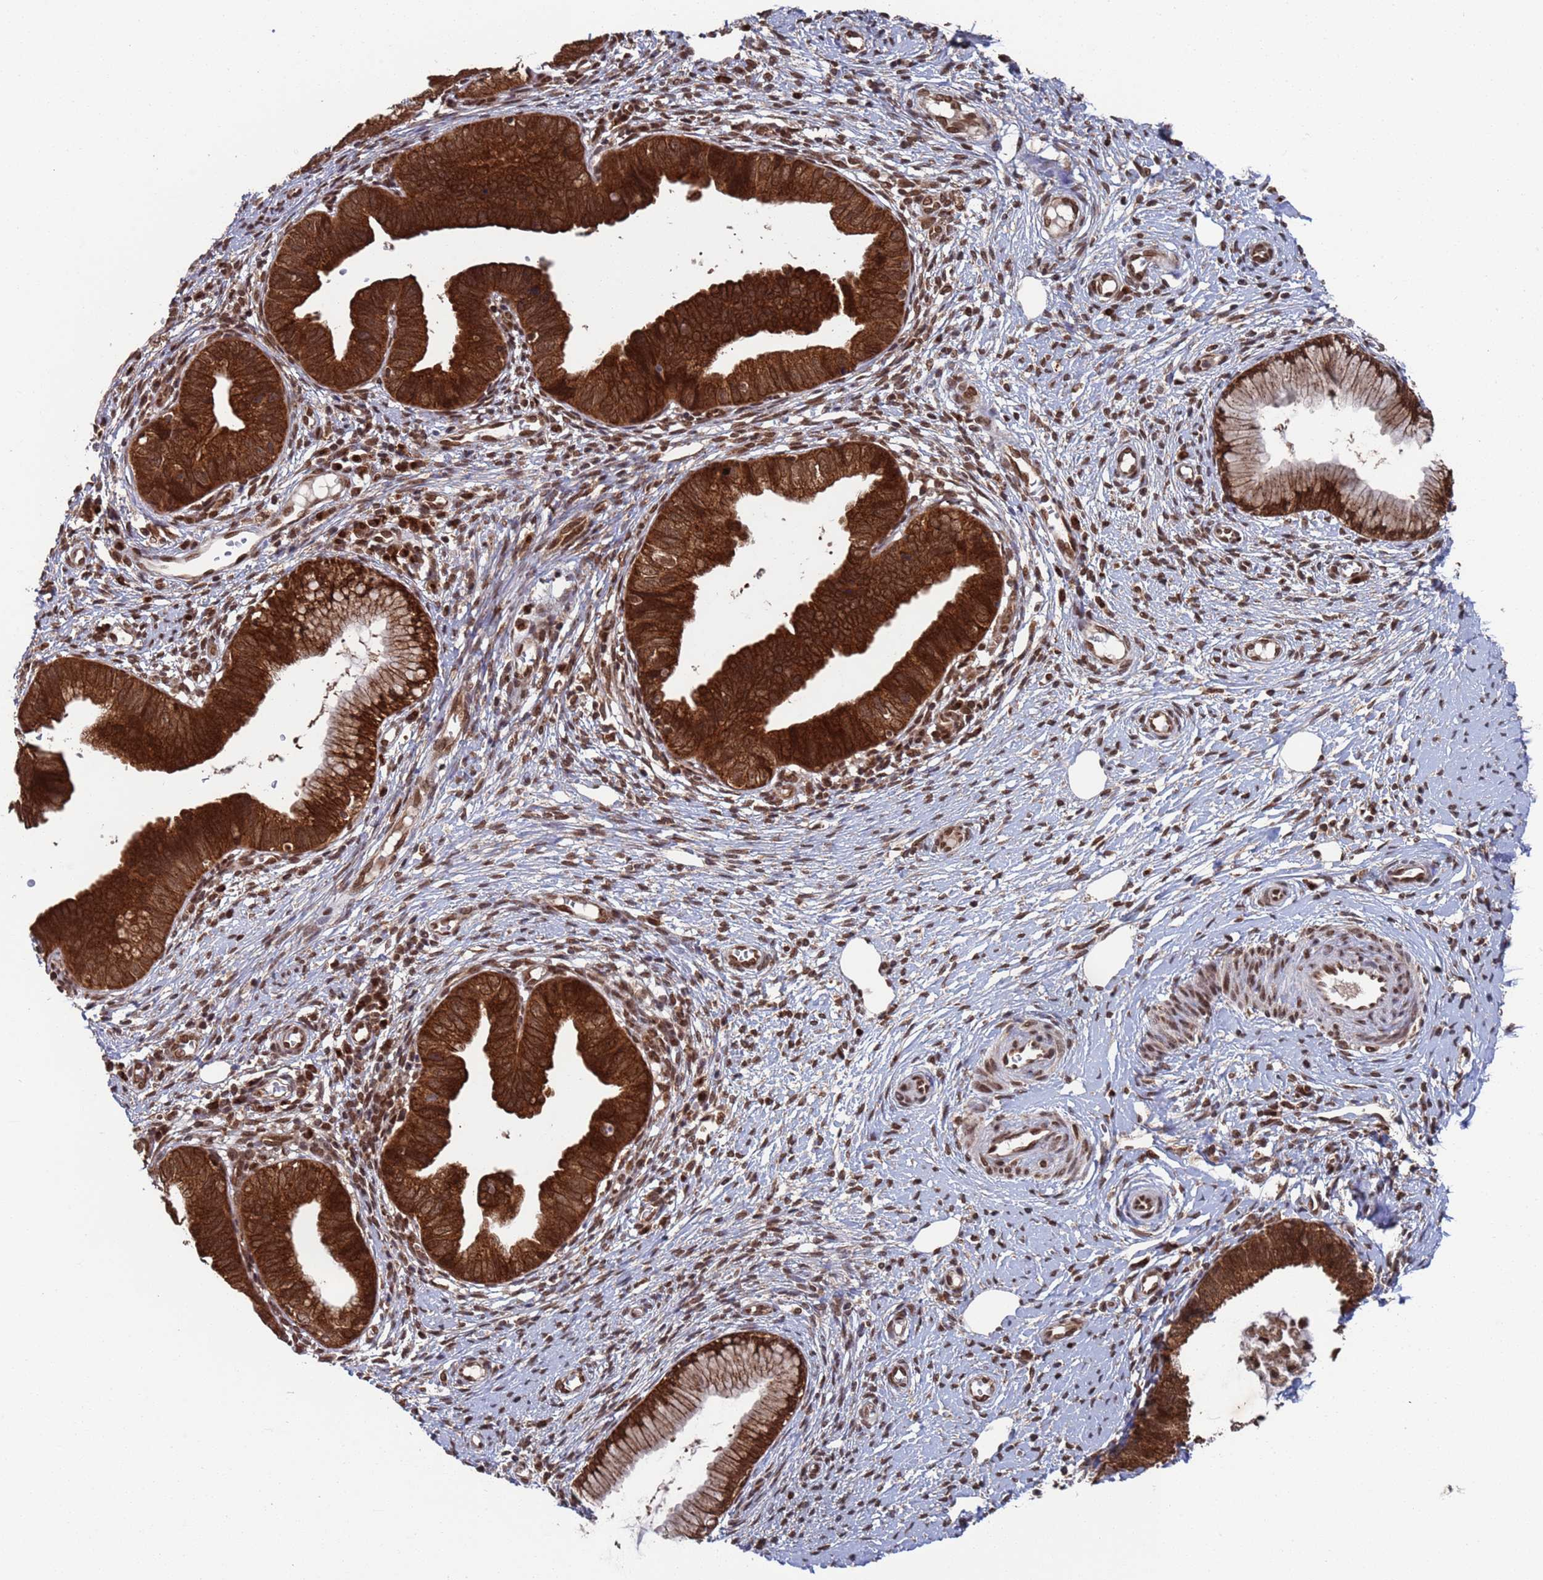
{"staining": {"intensity": "strong", "quantity": ">75%", "location": "cytoplasmic/membranous,nuclear"}, "tissue": "cervical cancer", "cell_type": "Tumor cells", "image_type": "cancer", "snomed": [{"axis": "morphology", "description": "Adenocarcinoma, NOS"}, {"axis": "topography", "description": "Cervix"}], "caption": "The histopathology image reveals staining of cervical cancer, revealing strong cytoplasmic/membranous and nuclear protein expression (brown color) within tumor cells.", "gene": "FUBP3", "patient": {"sex": "female", "age": 36}}